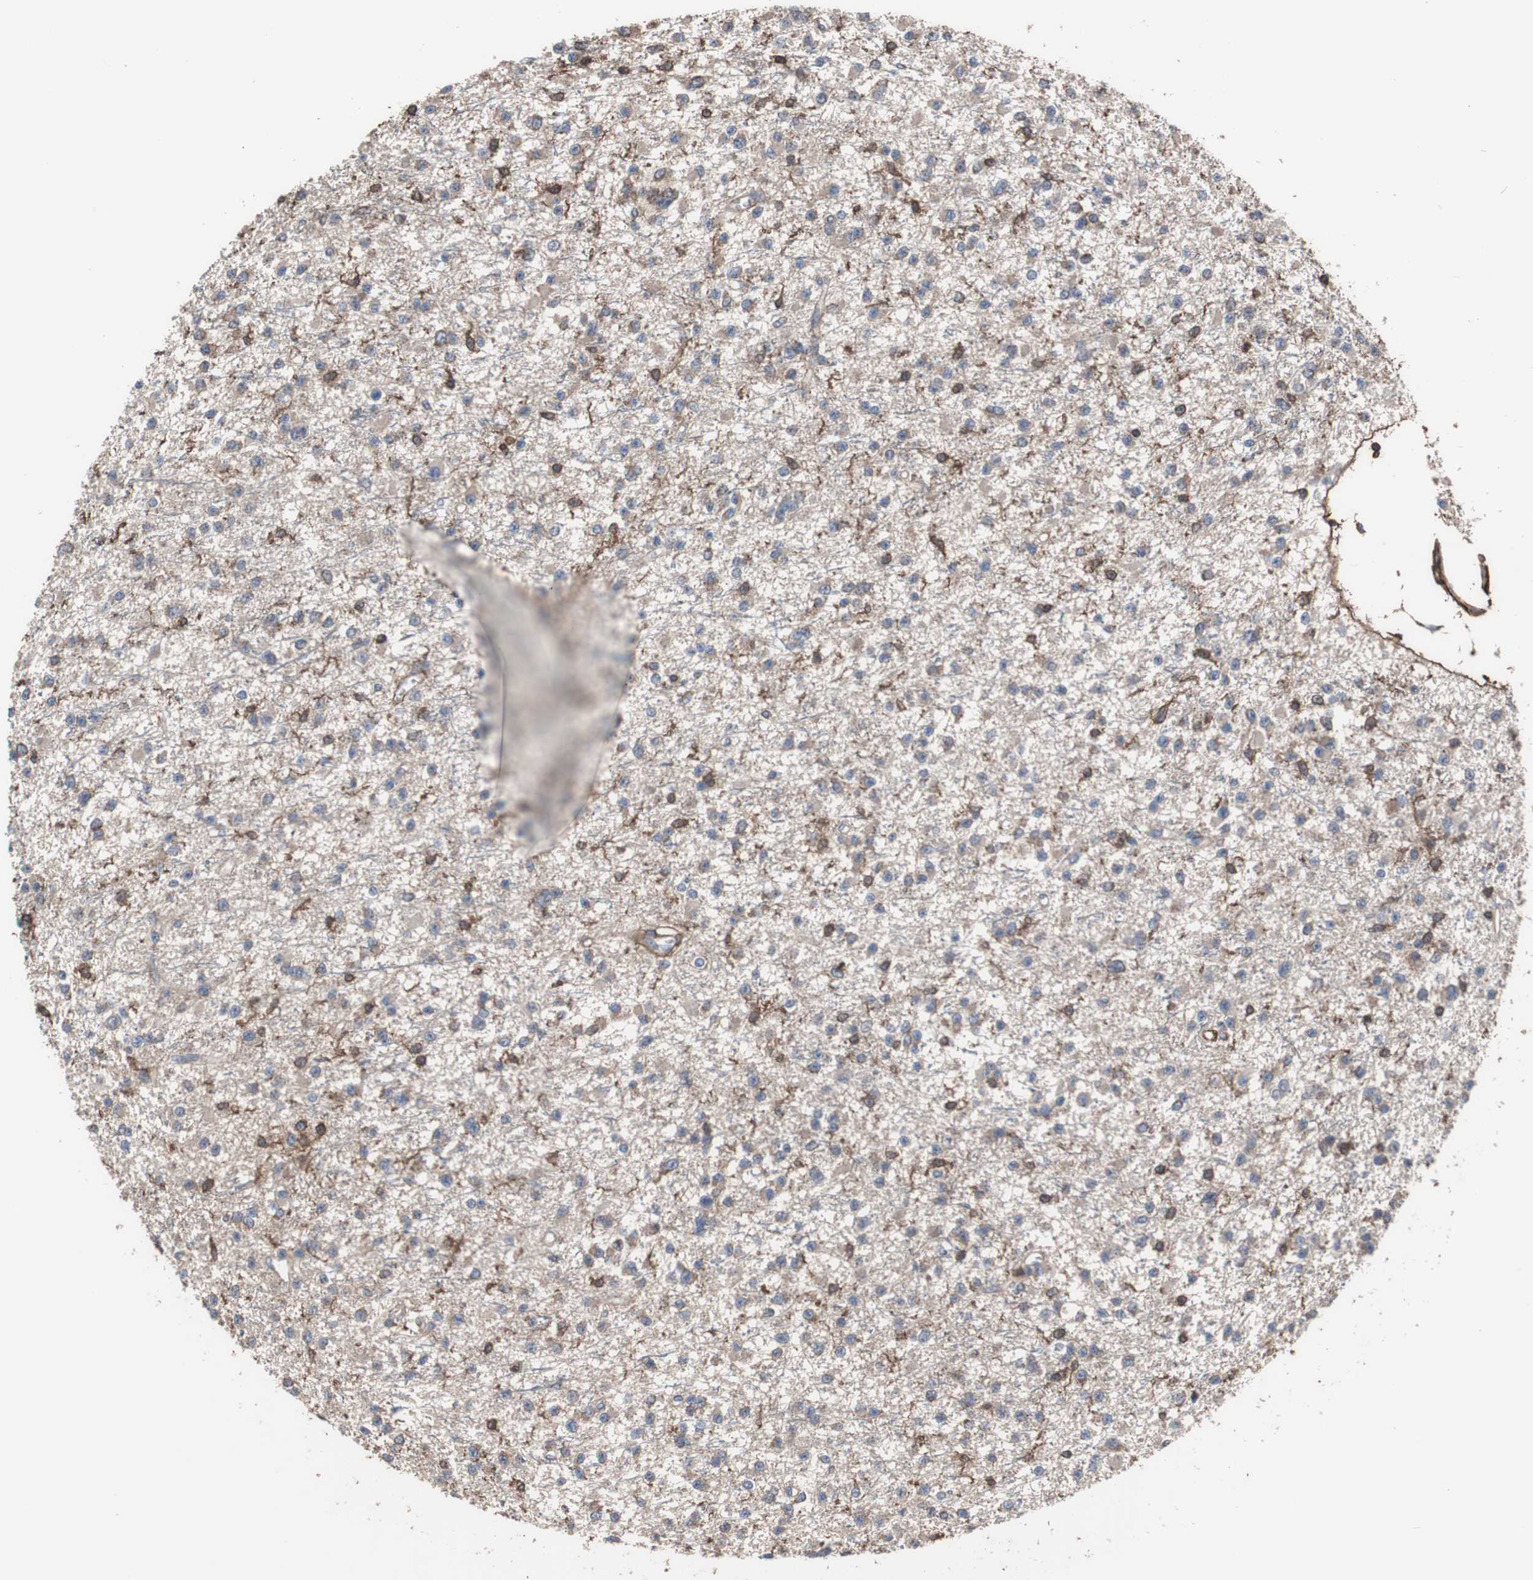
{"staining": {"intensity": "moderate", "quantity": "<25%", "location": "cytoplasmic/membranous"}, "tissue": "glioma", "cell_type": "Tumor cells", "image_type": "cancer", "snomed": [{"axis": "morphology", "description": "Glioma, malignant, Low grade"}, {"axis": "topography", "description": "Brain"}], "caption": "Immunohistochemical staining of malignant low-grade glioma reveals low levels of moderate cytoplasmic/membranous positivity in approximately <25% of tumor cells. Using DAB (3,3'-diaminobenzidine) (brown) and hematoxylin (blue) stains, captured at high magnification using brightfield microscopy.", "gene": "COL6A2", "patient": {"sex": "female", "age": 22}}